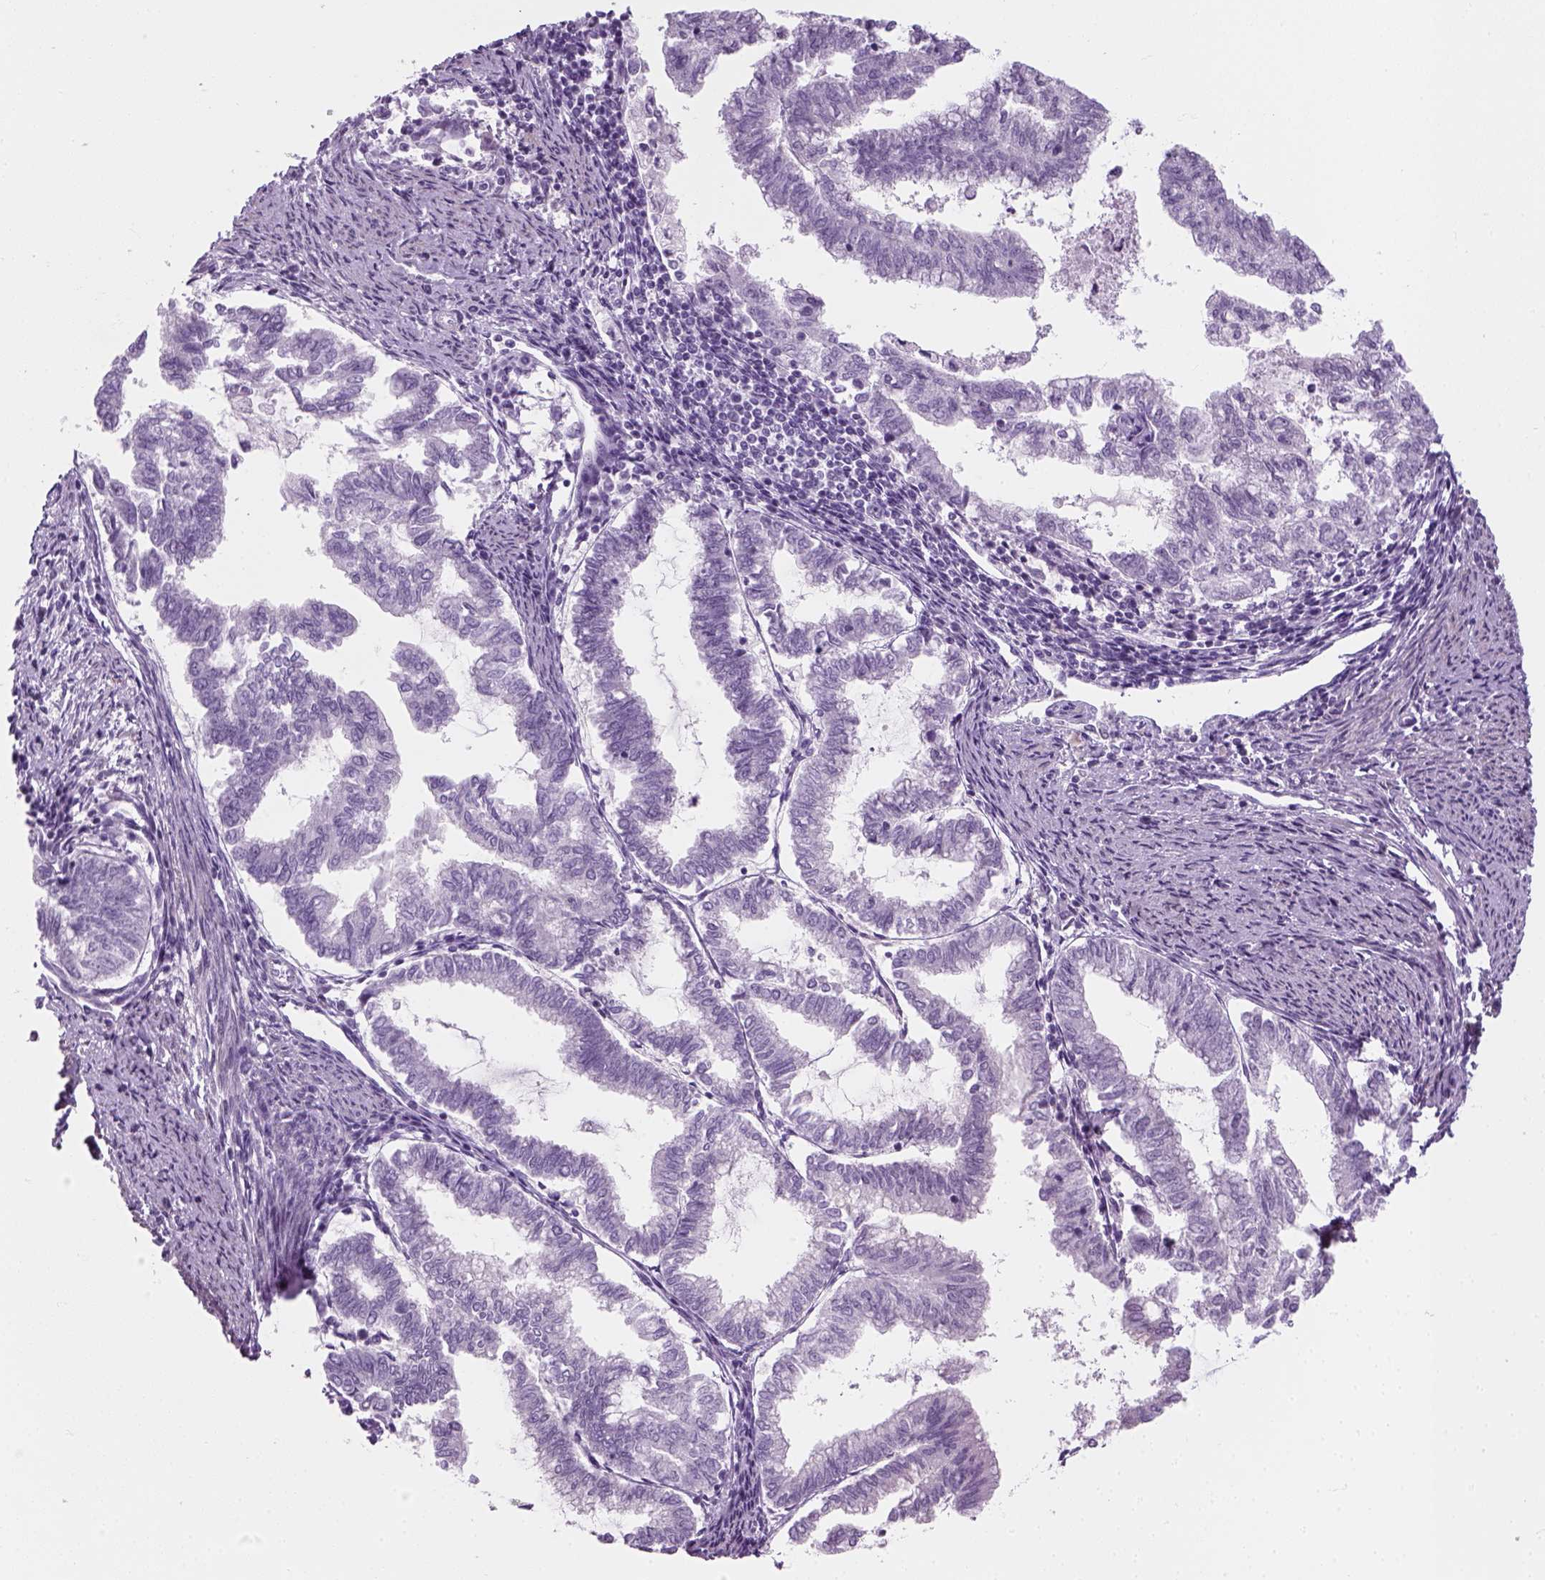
{"staining": {"intensity": "negative", "quantity": "none", "location": "none"}, "tissue": "endometrial cancer", "cell_type": "Tumor cells", "image_type": "cancer", "snomed": [{"axis": "morphology", "description": "Adenocarcinoma, NOS"}, {"axis": "topography", "description": "Endometrium"}], "caption": "Tumor cells are negative for brown protein staining in endometrial cancer. (DAB (3,3'-diaminobenzidine) IHC, high magnification).", "gene": "ZNF865", "patient": {"sex": "female", "age": 79}}